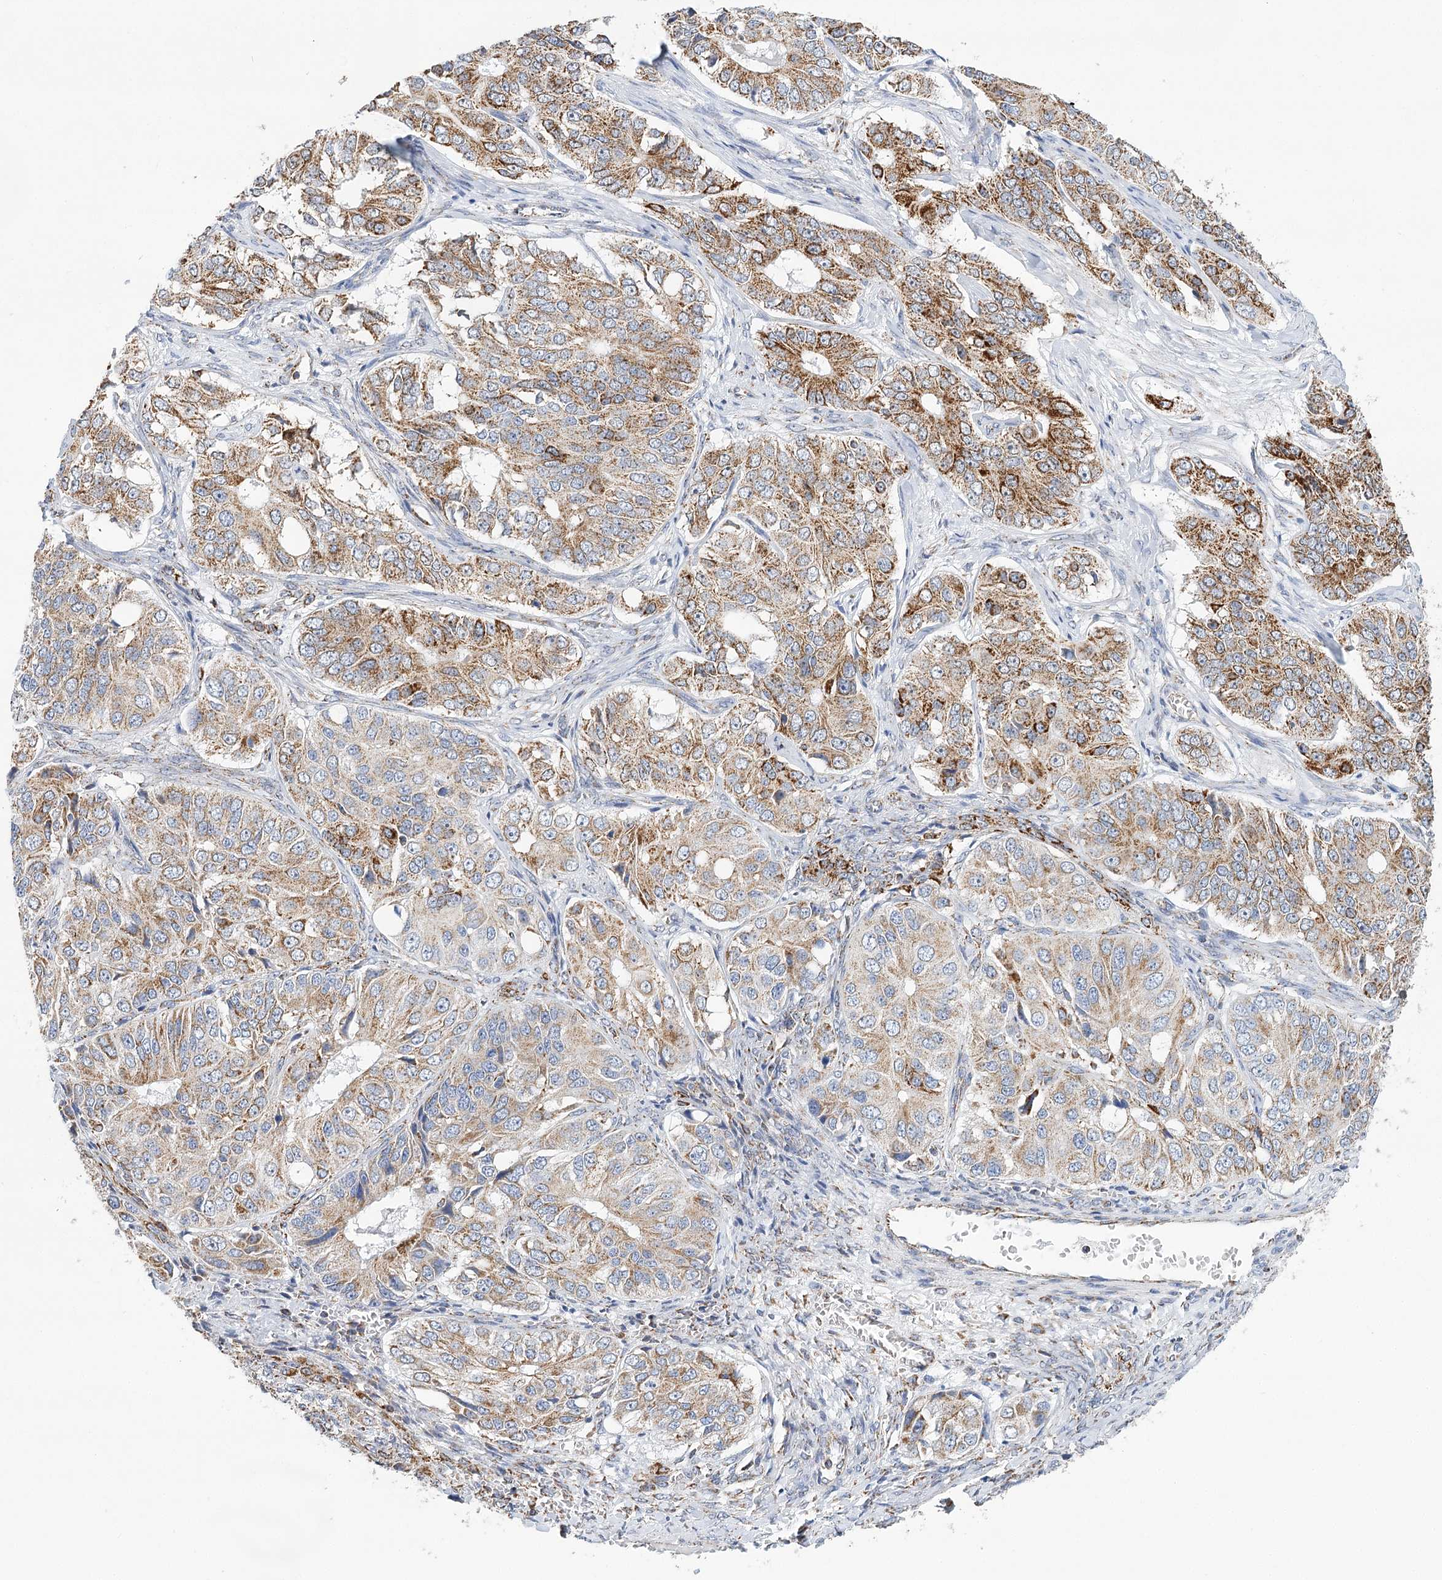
{"staining": {"intensity": "moderate", "quantity": ">75%", "location": "cytoplasmic/membranous"}, "tissue": "ovarian cancer", "cell_type": "Tumor cells", "image_type": "cancer", "snomed": [{"axis": "morphology", "description": "Carcinoma, endometroid"}, {"axis": "topography", "description": "Ovary"}], "caption": "Immunohistochemistry of endometroid carcinoma (ovarian) displays medium levels of moderate cytoplasmic/membranous positivity in about >75% of tumor cells.", "gene": "LSS", "patient": {"sex": "female", "age": 51}}